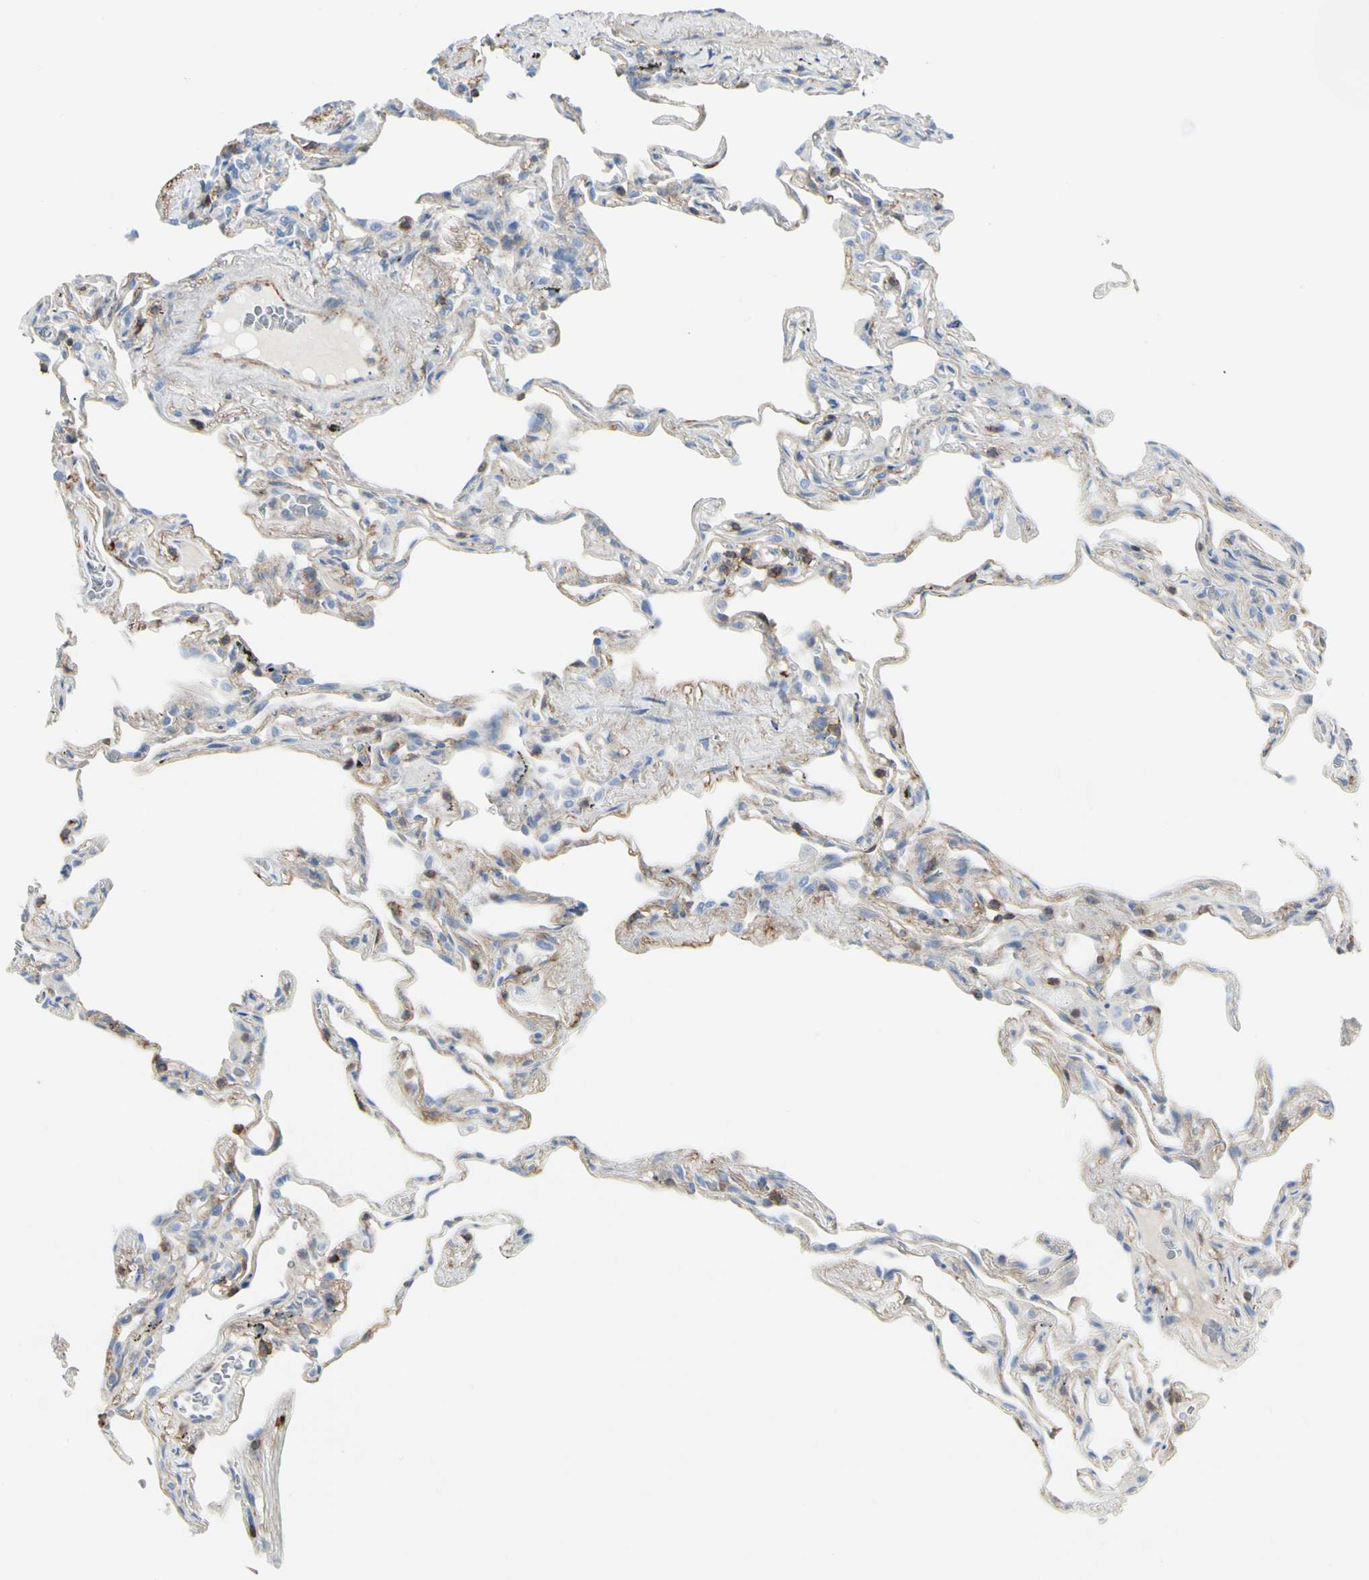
{"staining": {"intensity": "weak", "quantity": "25%-75%", "location": "cytoplasmic/membranous"}, "tissue": "lung", "cell_type": "Alveolar cells", "image_type": "normal", "snomed": [{"axis": "morphology", "description": "Normal tissue, NOS"}, {"axis": "morphology", "description": "Inflammation, NOS"}, {"axis": "topography", "description": "Lung"}], "caption": "This is a micrograph of IHC staining of normal lung, which shows weak staining in the cytoplasmic/membranous of alveolar cells.", "gene": "CLEC2B", "patient": {"sex": "male", "age": 69}}